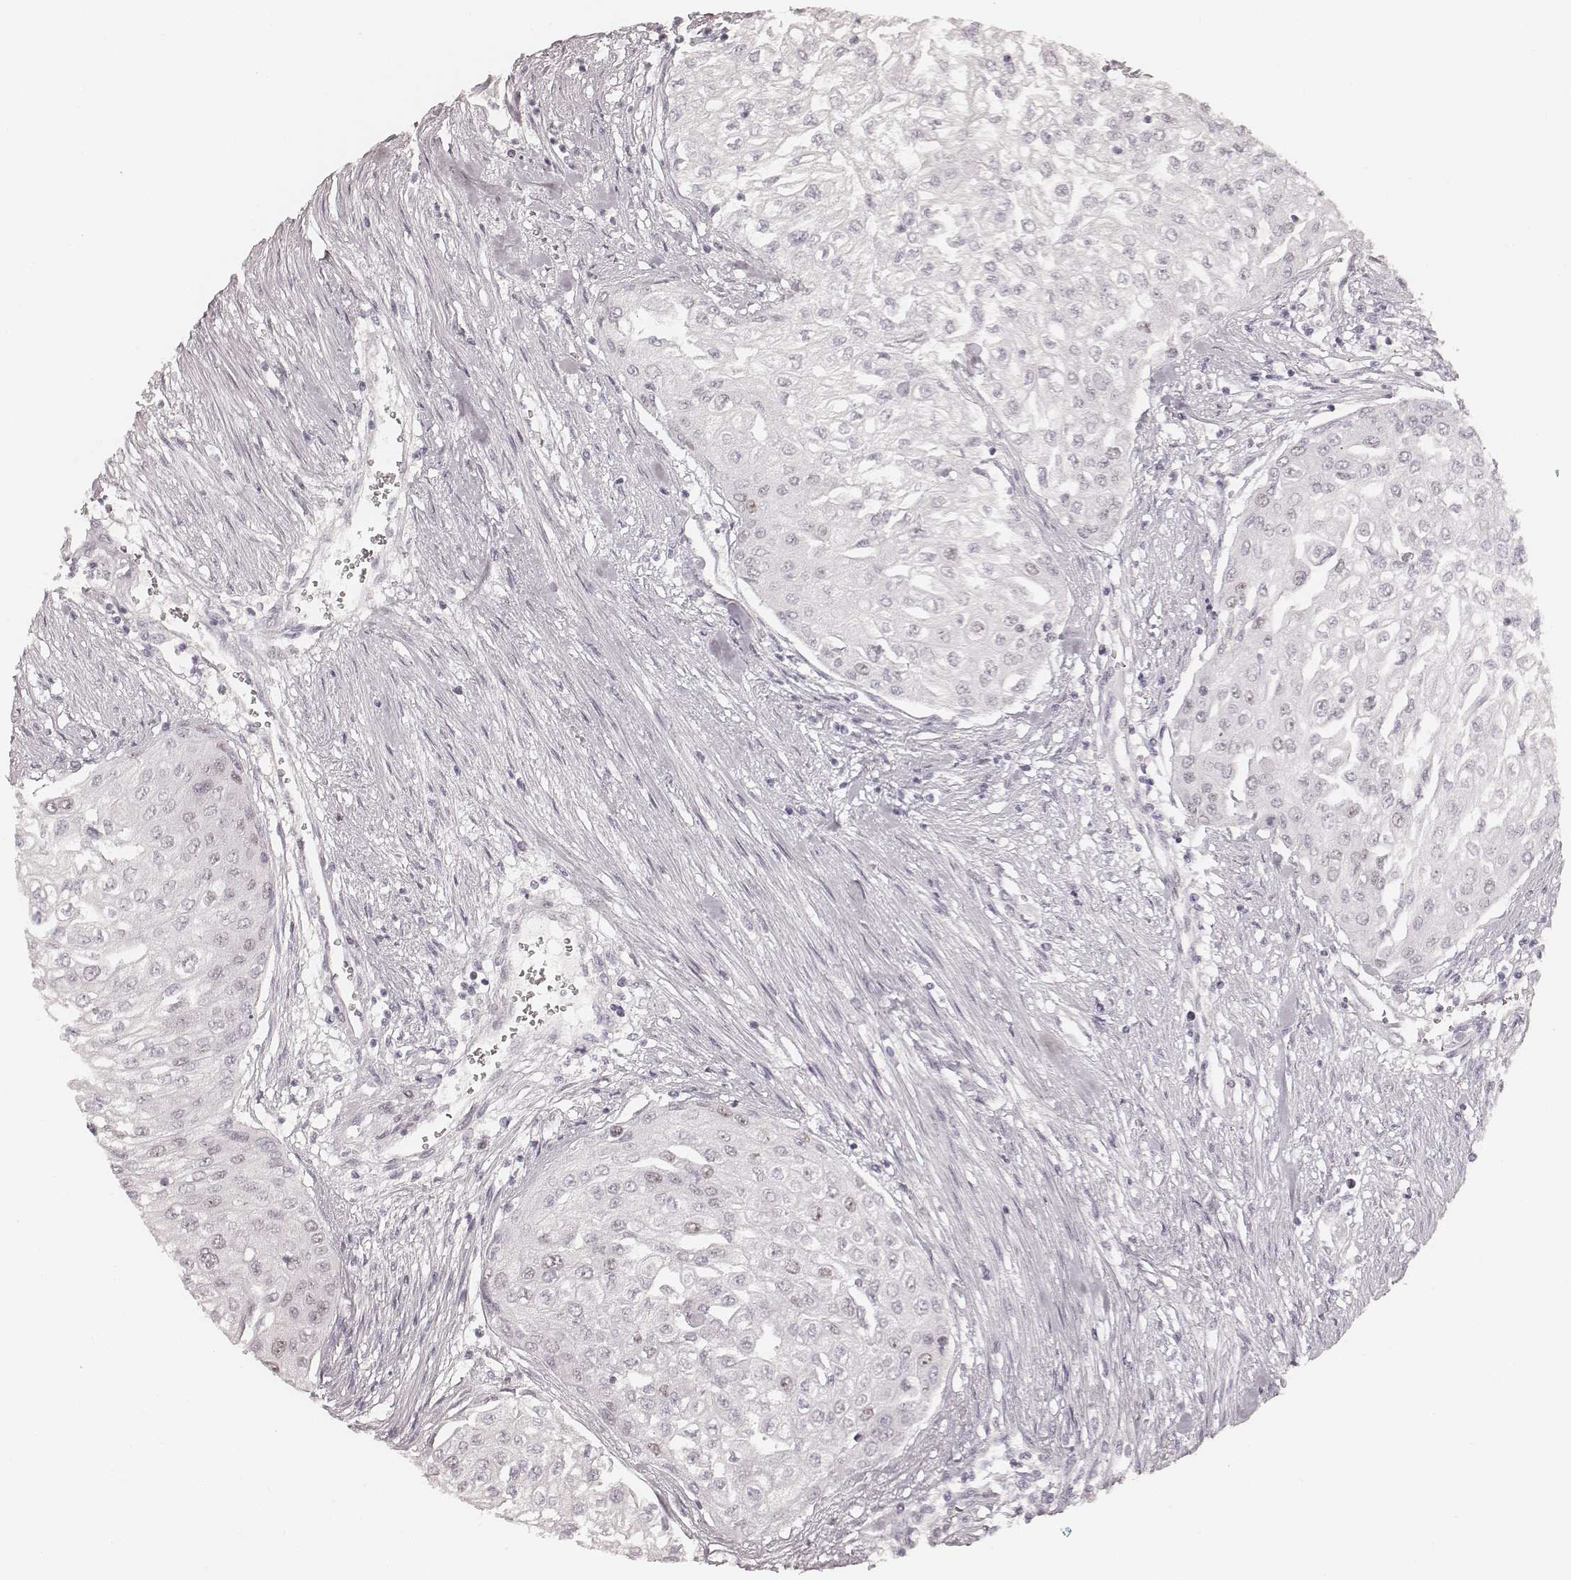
{"staining": {"intensity": "negative", "quantity": "none", "location": "none"}, "tissue": "urothelial cancer", "cell_type": "Tumor cells", "image_type": "cancer", "snomed": [{"axis": "morphology", "description": "Urothelial carcinoma, High grade"}, {"axis": "topography", "description": "Urinary bladder"}], "caption": "Immunohistochemistry micrograph of neoplastic tissue: human high-grade urothelial carcinoma stained with DAB (3,3'-diaminobenzidine) demonstrates no significant protein positivity in tumor cells.", "gene": "TEX37", "patient": {"sex": "male", "age": 62}}